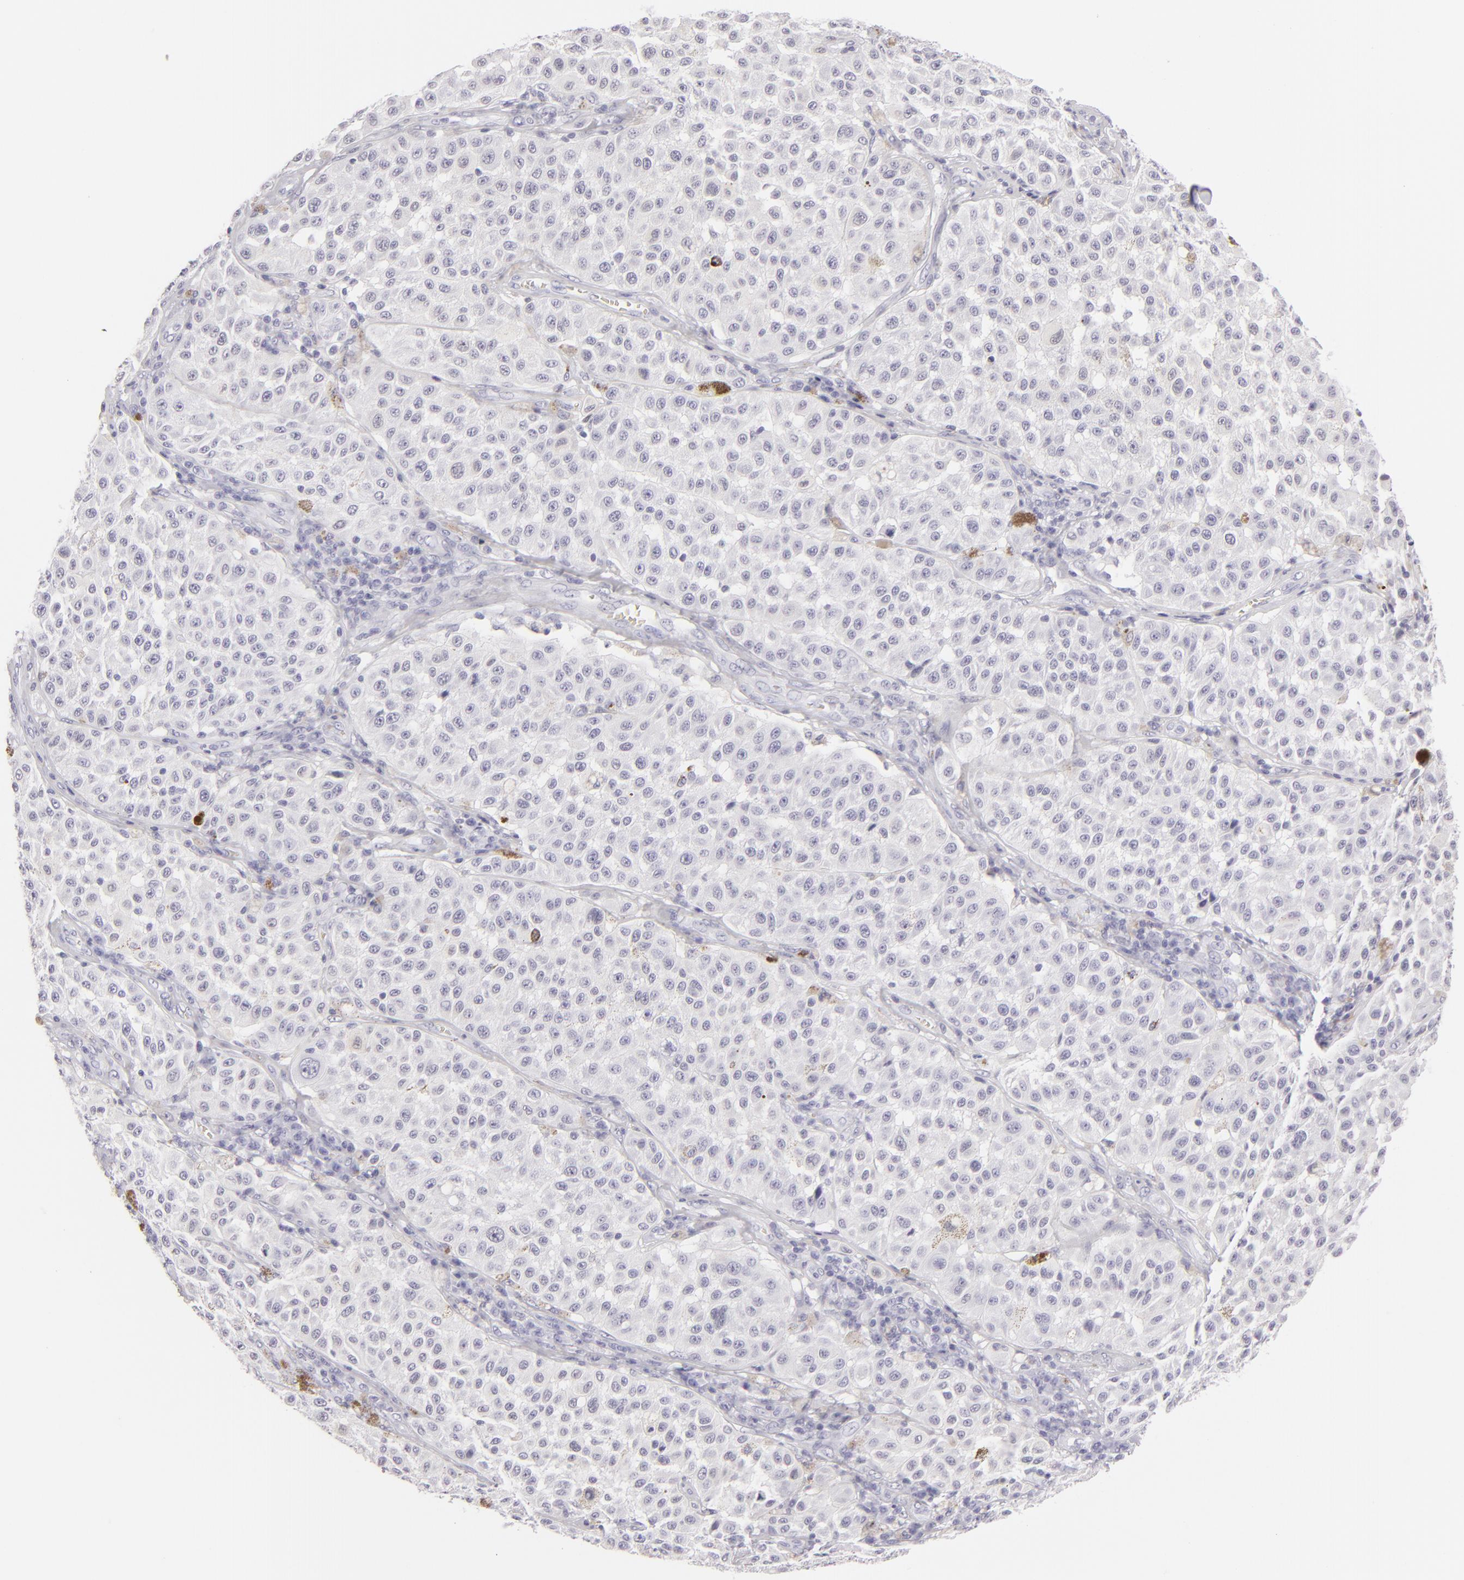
{"staining": {"intensity": "negative", "quantity": "none", "location": "none"}, "tissue": "melanoma", "cell_type": "Tumor cells", "image_type": "cancer", "snomed": [{"axis": "morphology", "description": "Malignant melanoma, NOS"}, {"axis": "topography", "description": "Skin"}], "caption": "The histopathology image displays no significant staining in tumor cells of melanoma.", "gene": "FLG", "patient": {"sex": "female", "age": 64}}